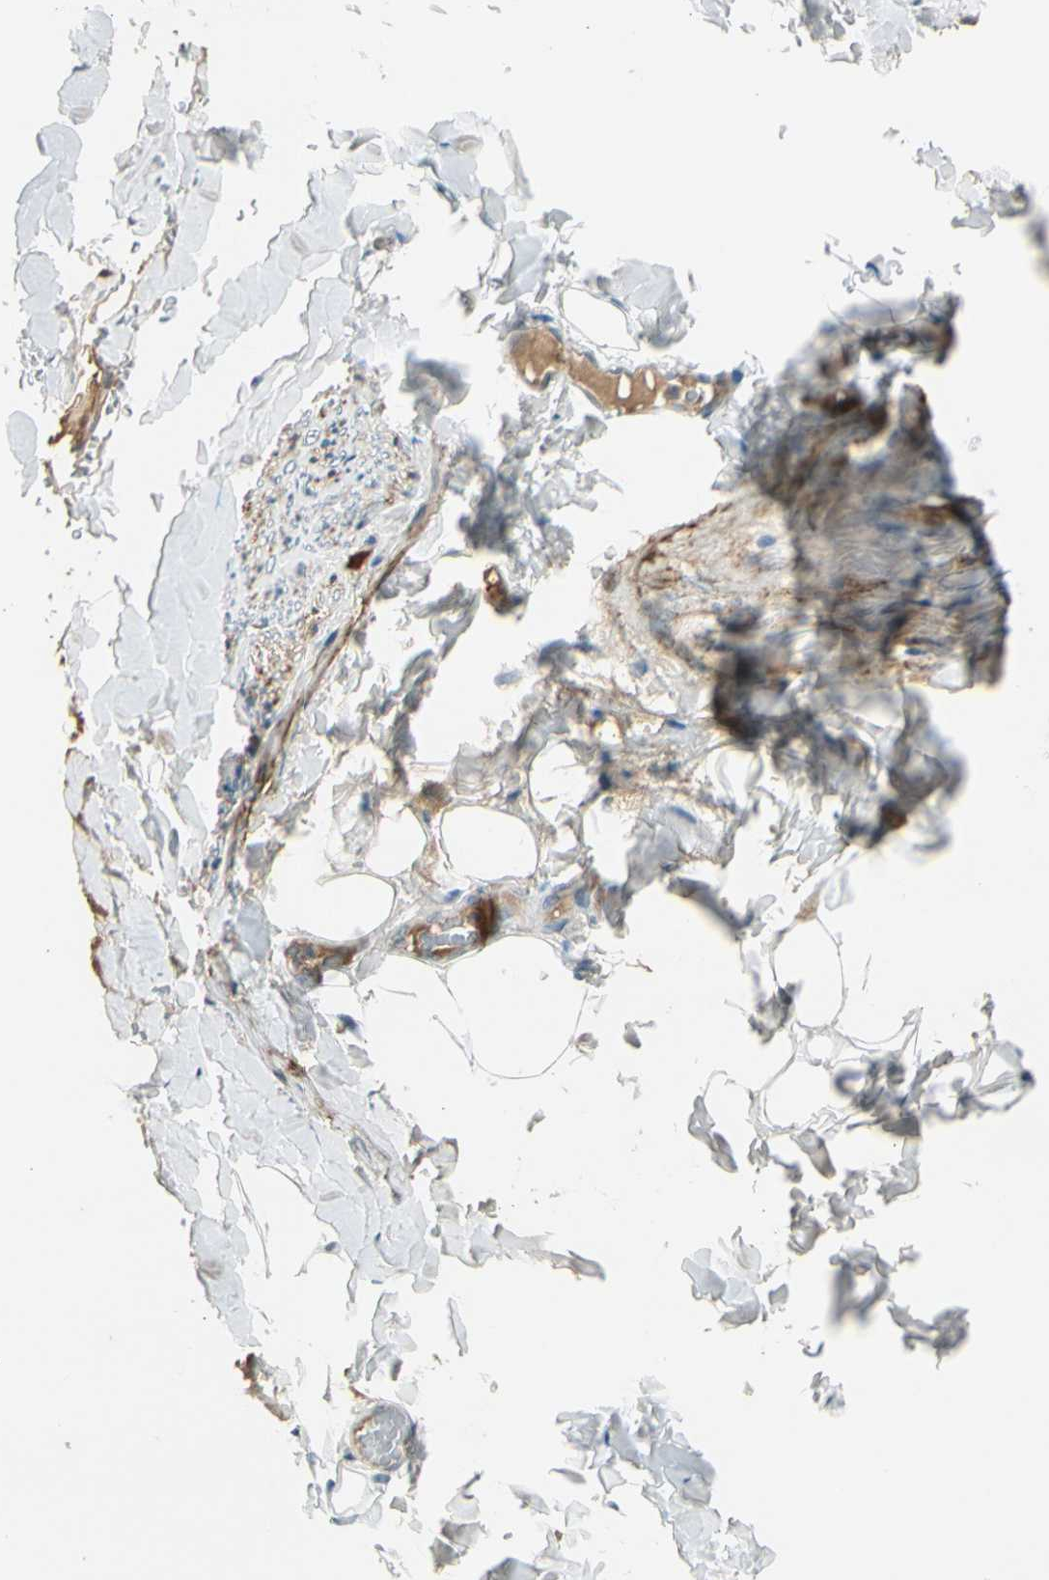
{"staining": {"intensity": "negative", "quantity": "none", "location": "none"}, "tissue": "adipose tissue", "cell_type": "Adipocytes", "image_type": "normal", "snomed": [{"axis": "morphology", "description": "Normal tissue, NOS"}, {"axis": "topography", "description": "Peripheral nerve tissue"}], "caption": "Protein analysis of normal adipose tissue displays no significant staining in adipocytes.", "gene": "PDPN", "patient": {"sex": "male", "age": 70}}